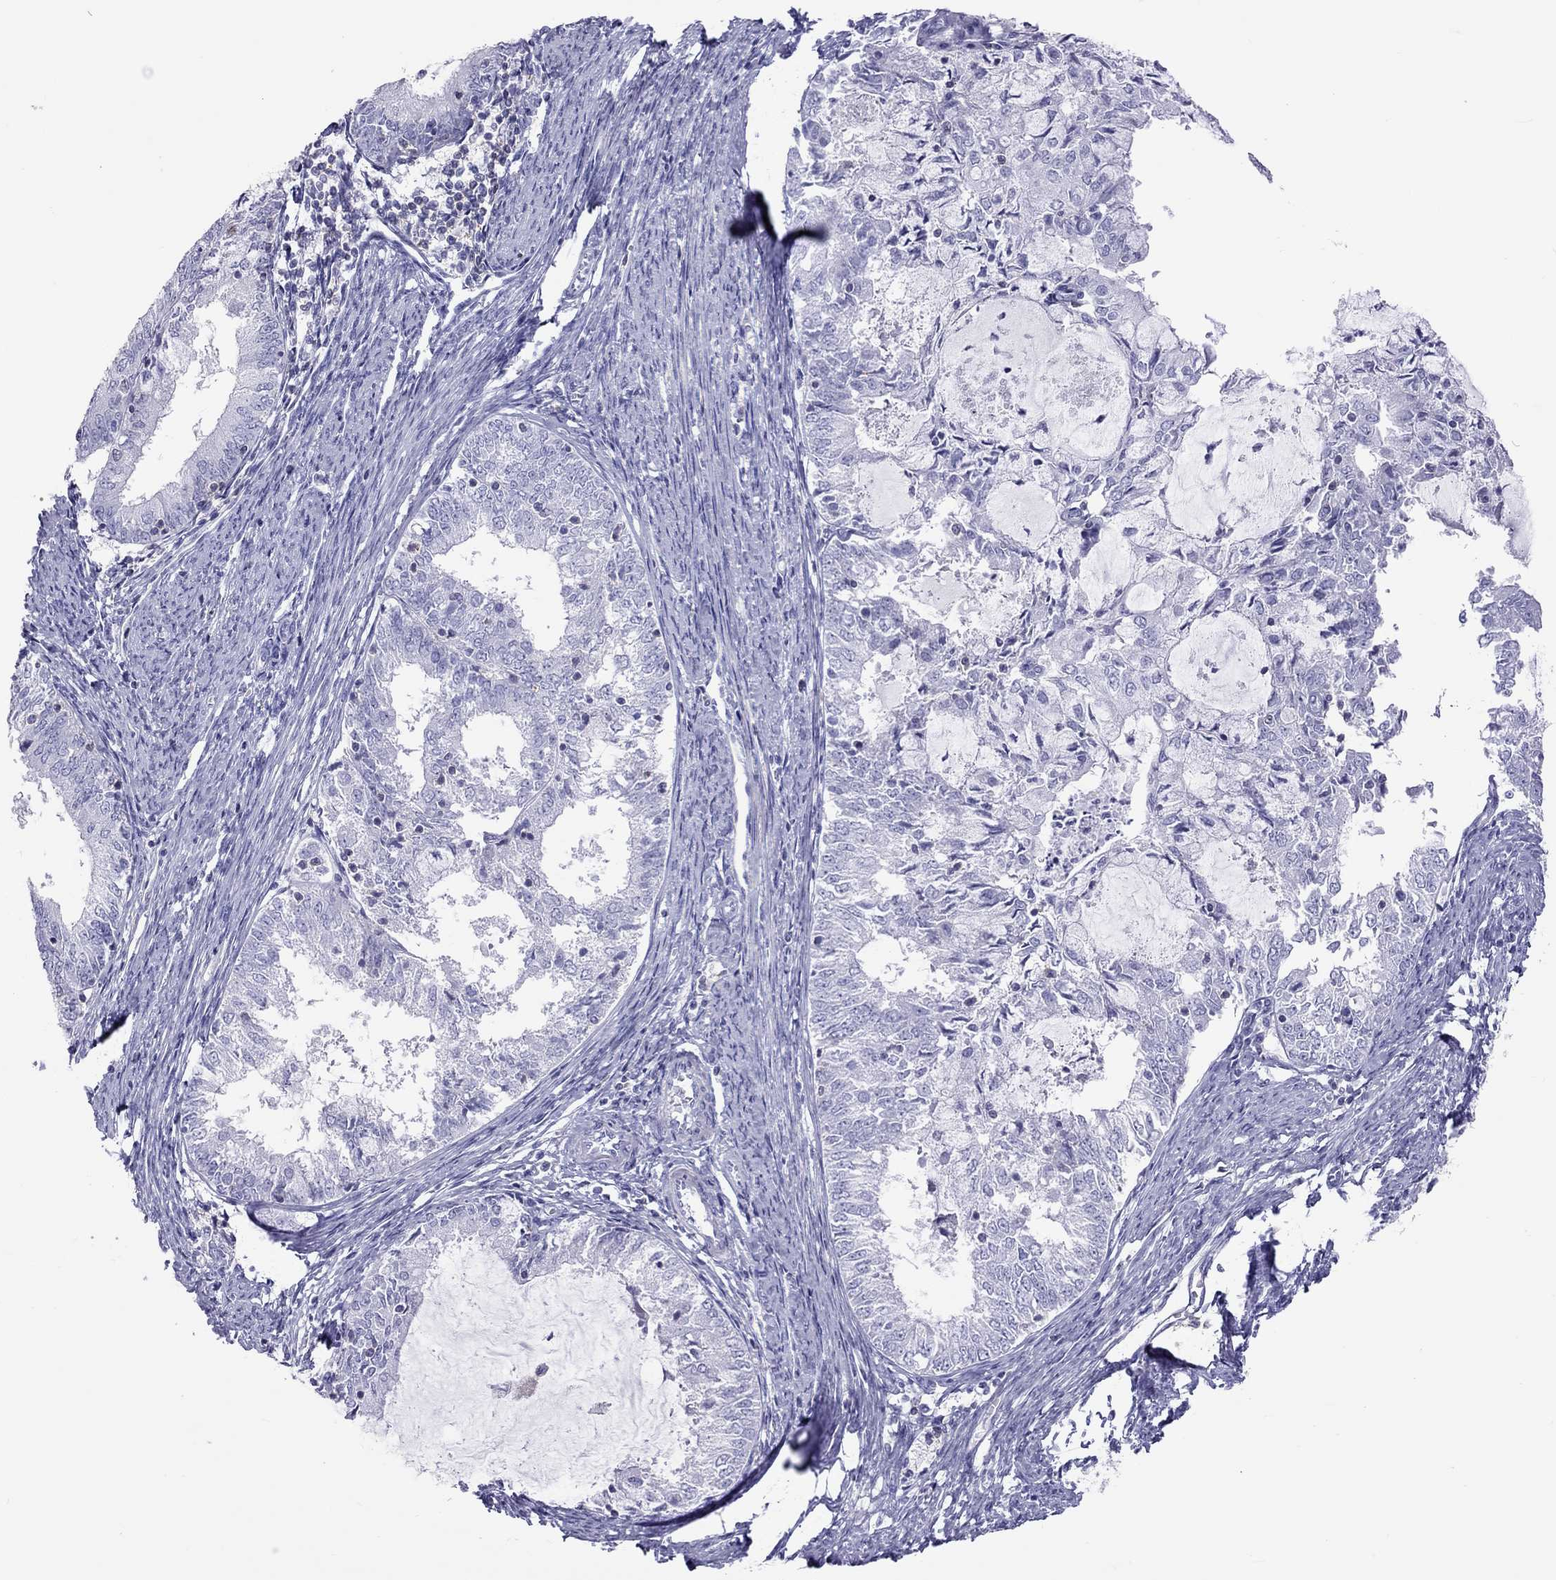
{"staining": {"intensity": "negative", "quantity": "none", "location": "none"}, "tissue": "endometrial cancer", "cell_type": "Tumor cells", "image_type": "cancer", "snomed": [{"axis": "morphology", "description": "Adenocarcinoma, NOS"}, {"axis": "topography", "description": "Endometrium"}], "caption": "This is a image of immunohistochemistry staining of endometrial adenocarcinoma, which shows no positivity in tumor cells.", "gene": "STAG3", "patient": {"sex": "female", "age": 57}}